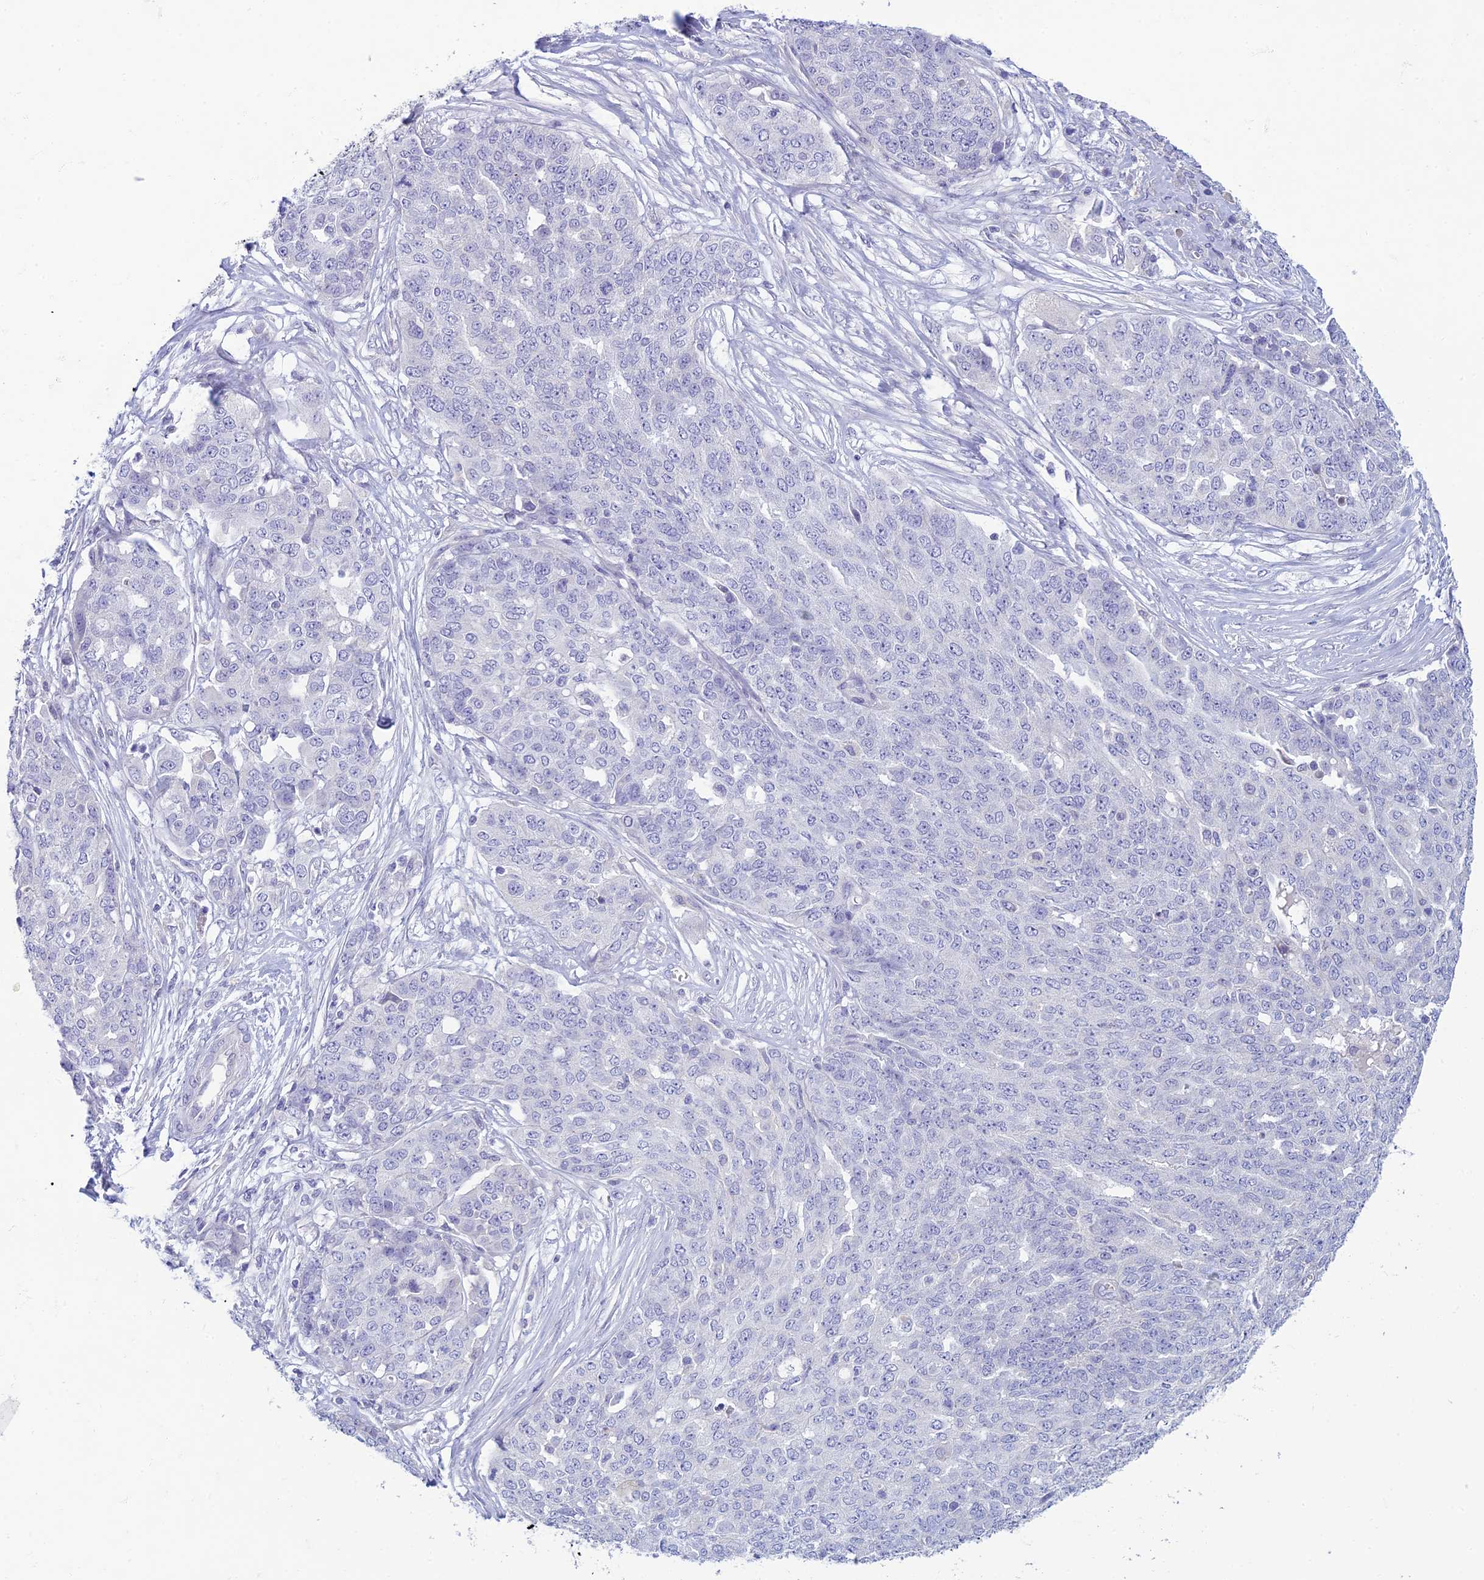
{"staining": {"intensity": "negative", "quantity": "none", "location": "none"}, "tissue": "ovarian cancer", "cell_type": "Tumor cells", "image_type": "cancer", "snomed": [{"axis": "morphology", "description": "Cystadenocarcinoma, serous, NOS"}, {"axis": "topography", "description": "Soft tissue"}, {"axis": "topography", "description": "Ovary"}], "caption": "Immunohistochemical staining of ovarian serous cystadenocarcinoma displays no significant positivity in tumor cells.", "gene": "SLC25A41", "patient": {"sex": "female", "age": 57}}